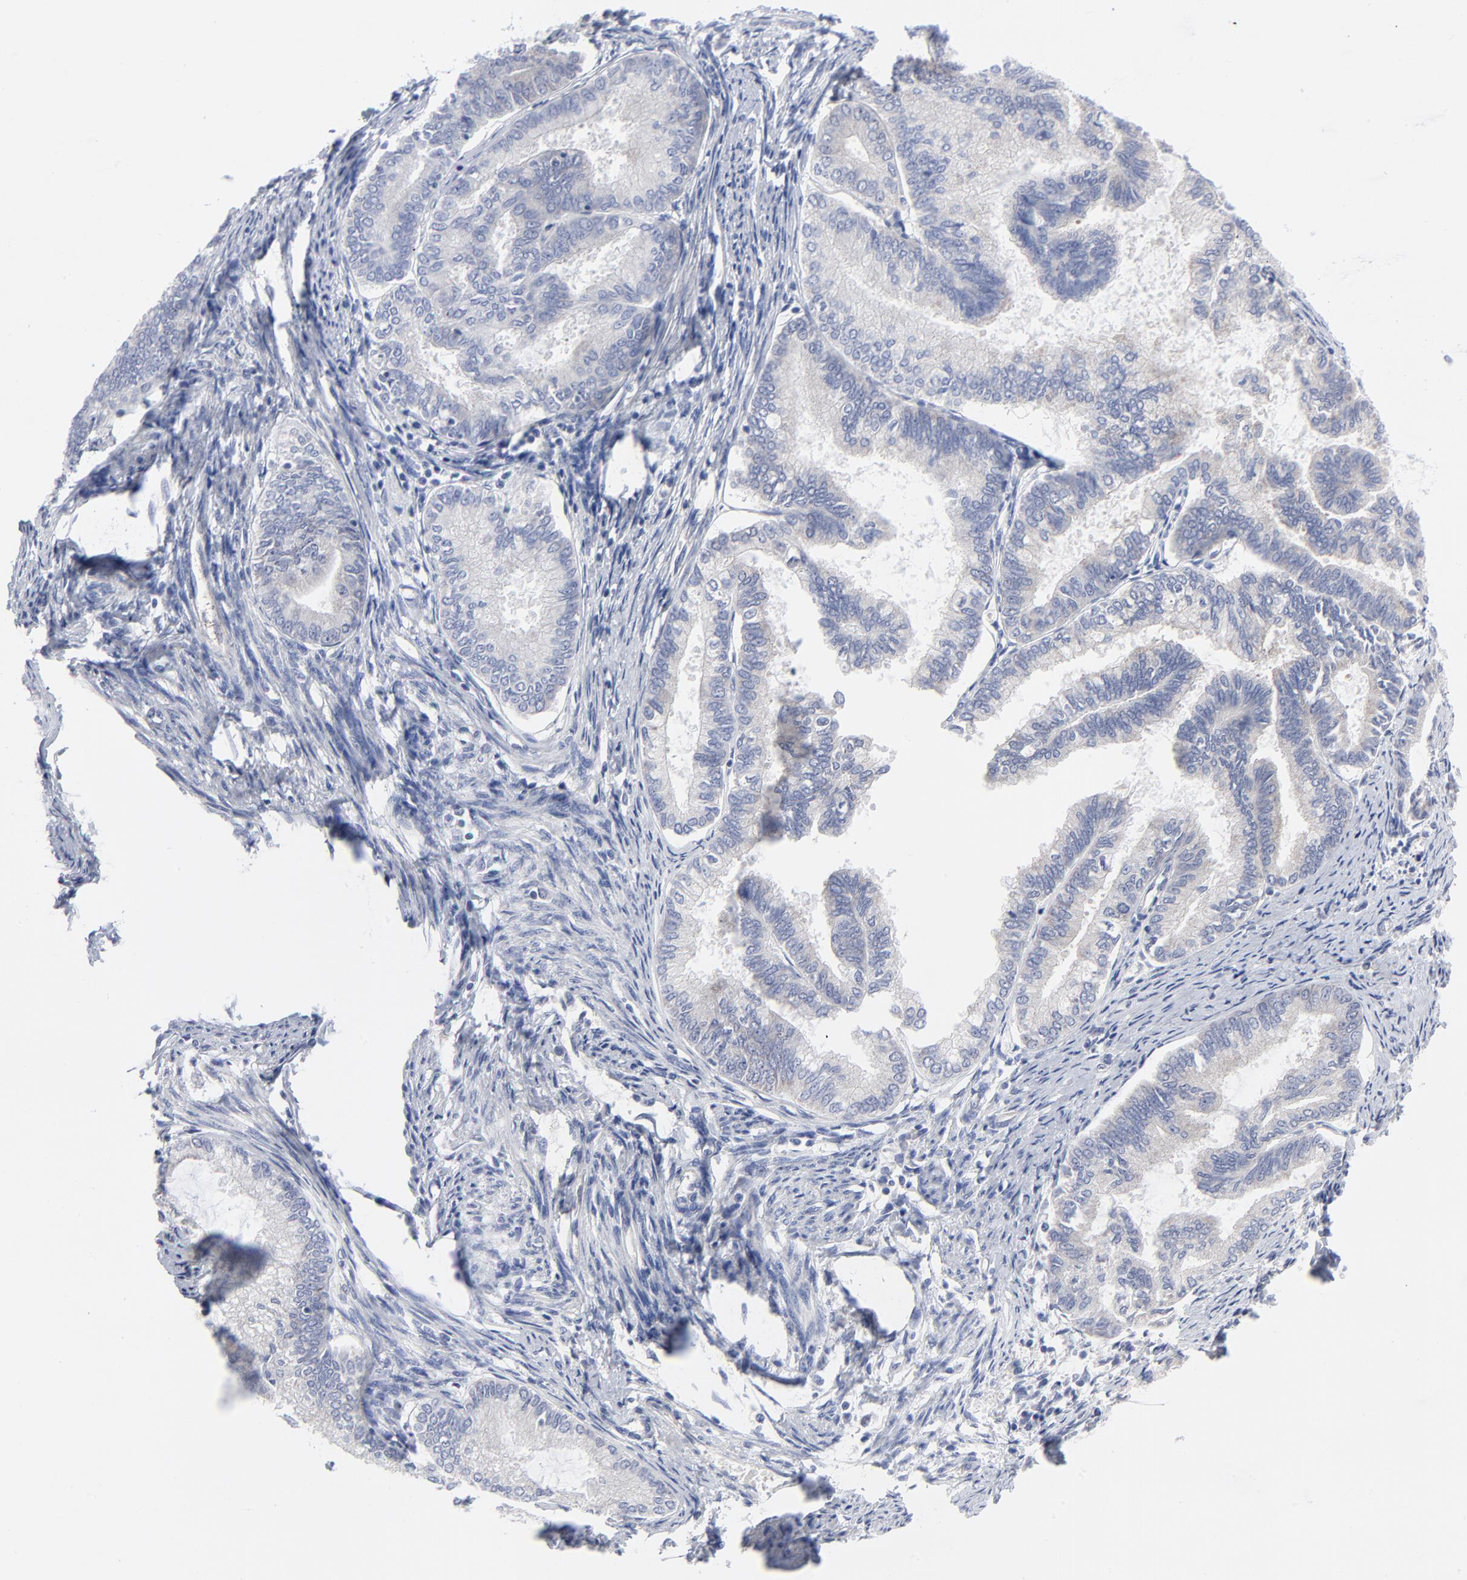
{"staining": {"intensity": "negative", "quantity": "none", "location": "none"}, "tissue": "endometrial cancer", "cell_type": "Tumor cells", "image_type": "cancer", "snomed": [{"axis": "morphology", "description": "Adenocarcinoma, NOS"}, {"axis": "topography", "description": "Endometrium"}], "caption": "Tumor cells show no significant protein staining in endometrial cancer (adenocarcinoma).", "gene": "RPS6KB1", "patient": {"sex": "female", "age": 86}}